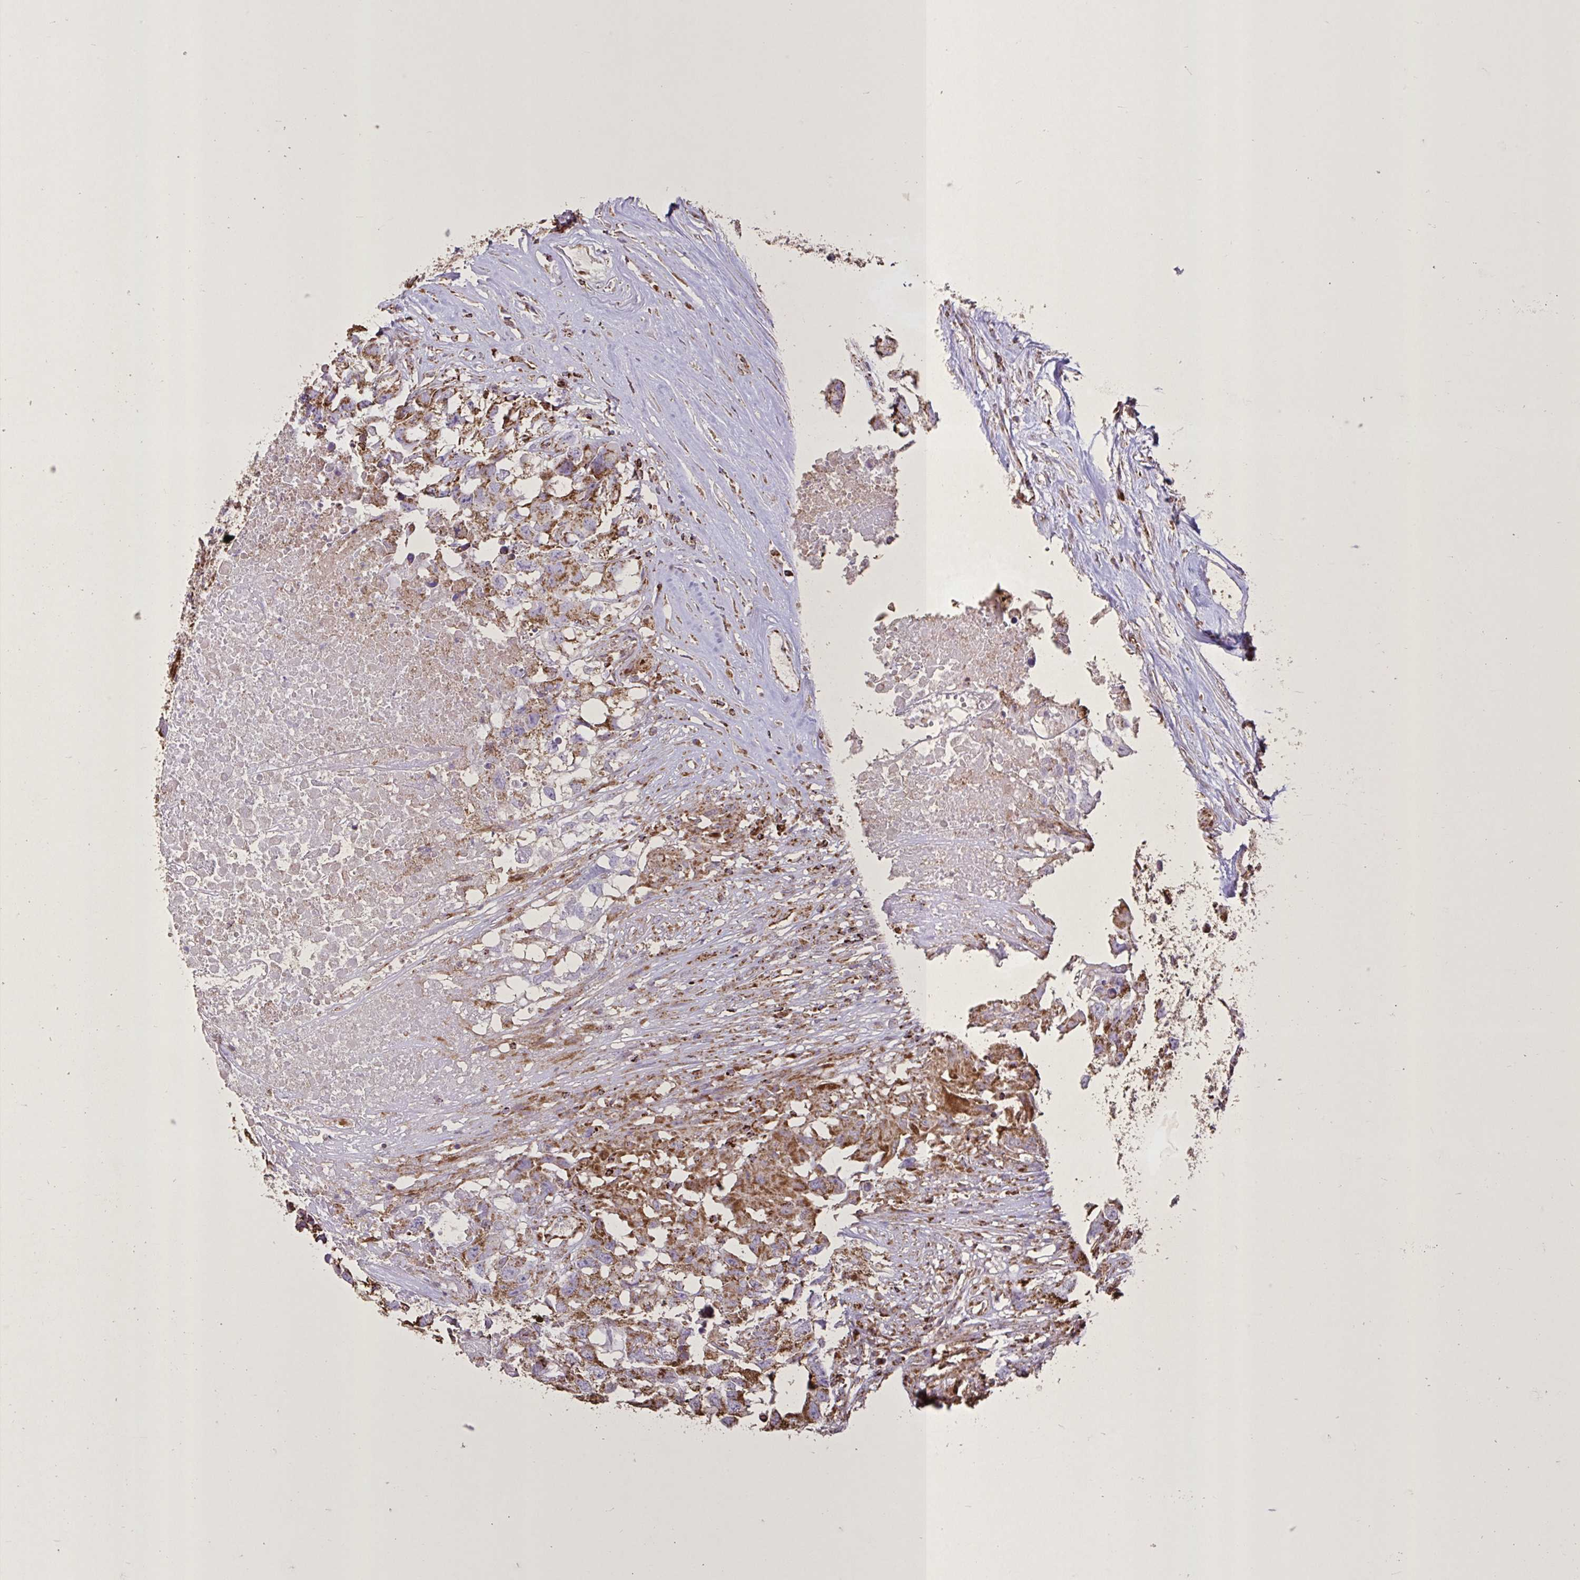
{"staining": {"intensity": "moderate", "quantity": ">75%", "location": "cytoplasmic/membranous"}, "tissue": "testis cancer", "cell_type": "Tumor cells", "image_type": "cancer", "snomed": [{"axis": "morphology", "description": "Carcinoma, Embryonal, NOS"}, {"axis": "topography", "description": "Testis"}], "caption": "Embryonal carcinoma (testis) tissue demonstrates moderate cytoplasmic/membranous positivity in about >75% of tumor cells", "gene": "AGK", "patient": {"sex": "male", "age": 83}}